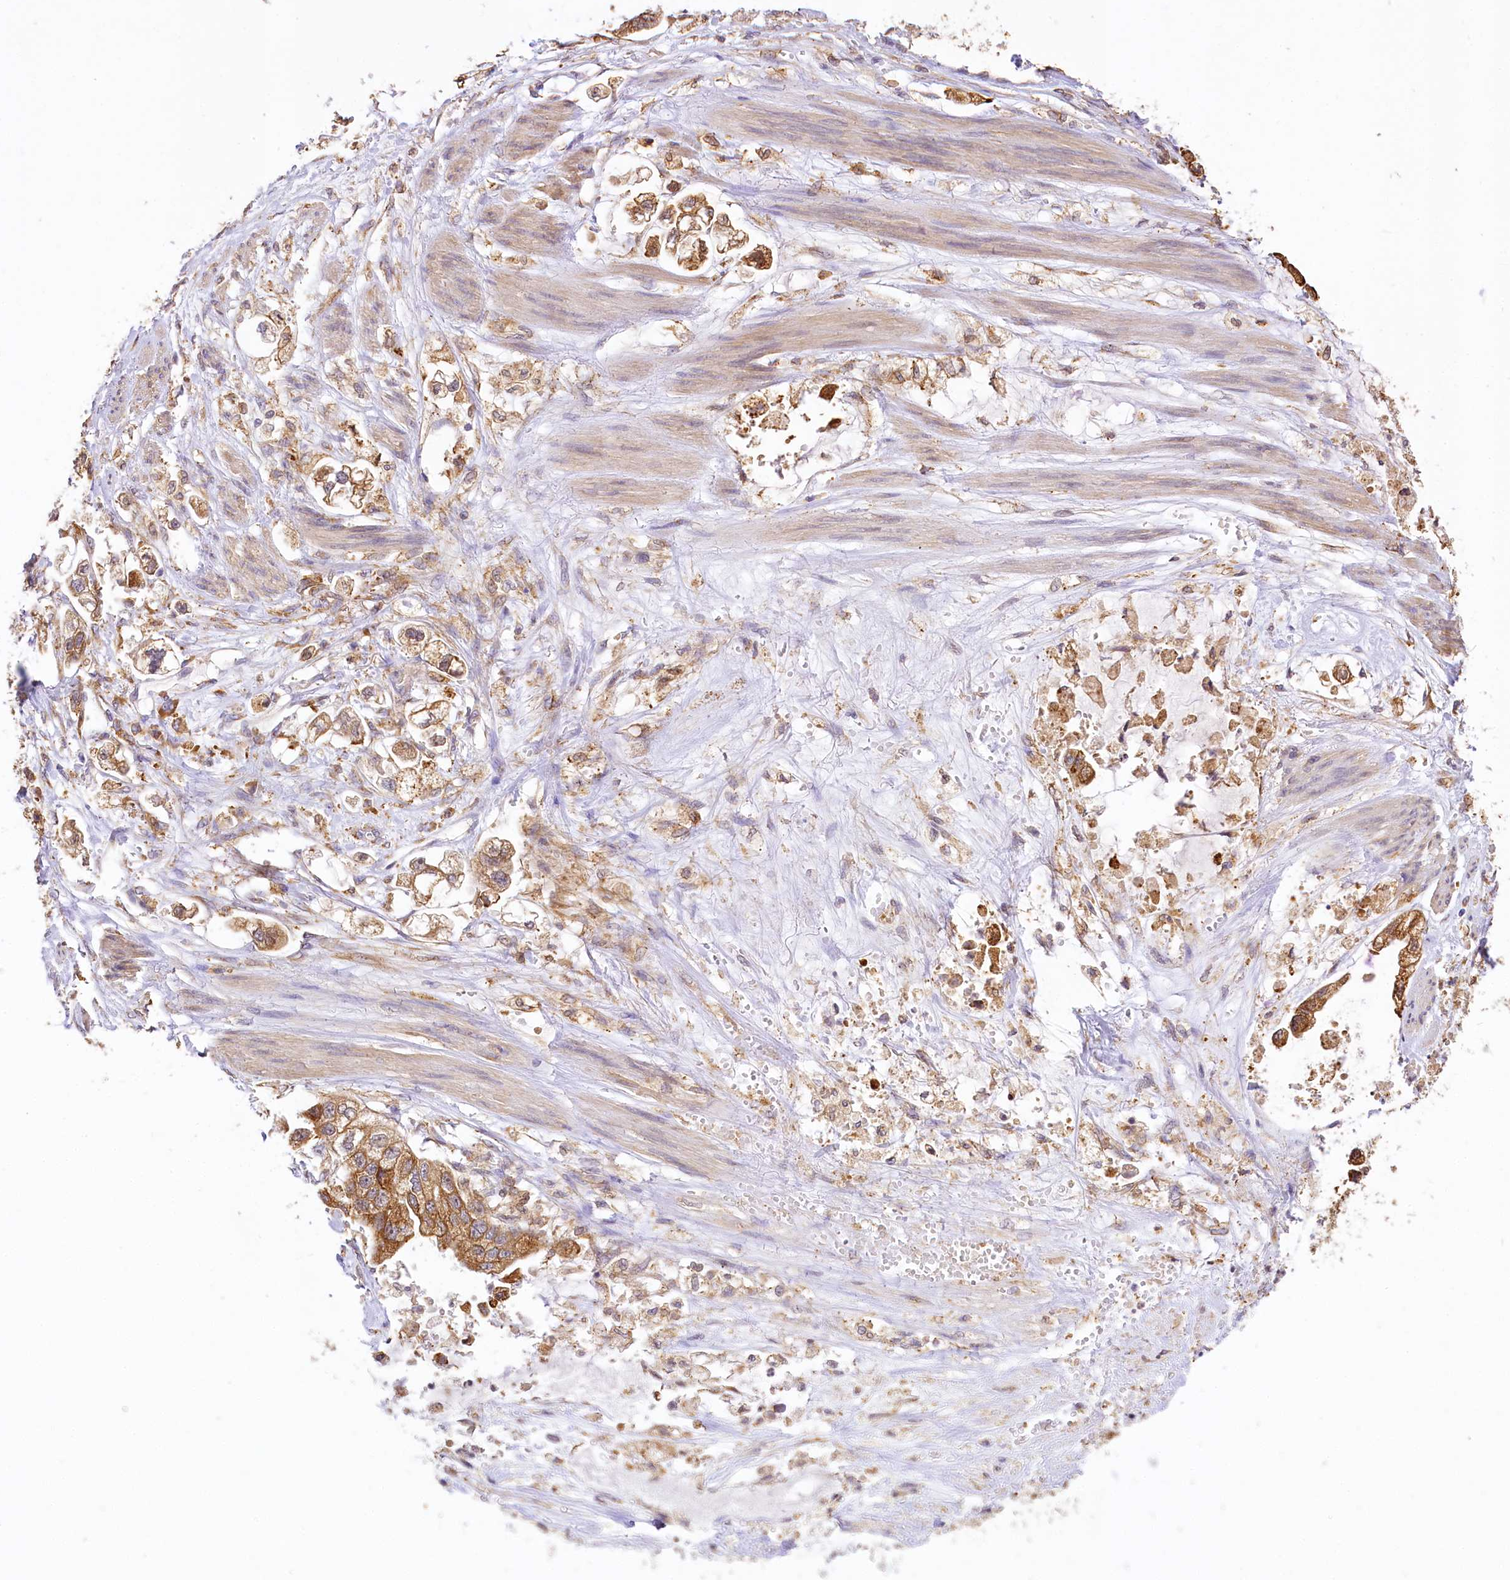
{"staining": {"intensity": "moderate", "quantity": ">75%", "location": "cytoplasmic/membranous"}, "tissue": "stomach cancer", "cell_type": "Tumor cells", "image_type": "cancer", "snomed": [{"axis": "morphology", "description": "Adenocarcinoma, NOS"}, {"axis": "topography", "description": "Stomach"}], "caption": "Protein expression analysis of stomach adenocarcinoma displays moderate cytoplasmic/membranous positivity in approximately >75% of tumor cells.", "gene": "PPIP5K2", "patient": {"sex": "male", "age": 62}}